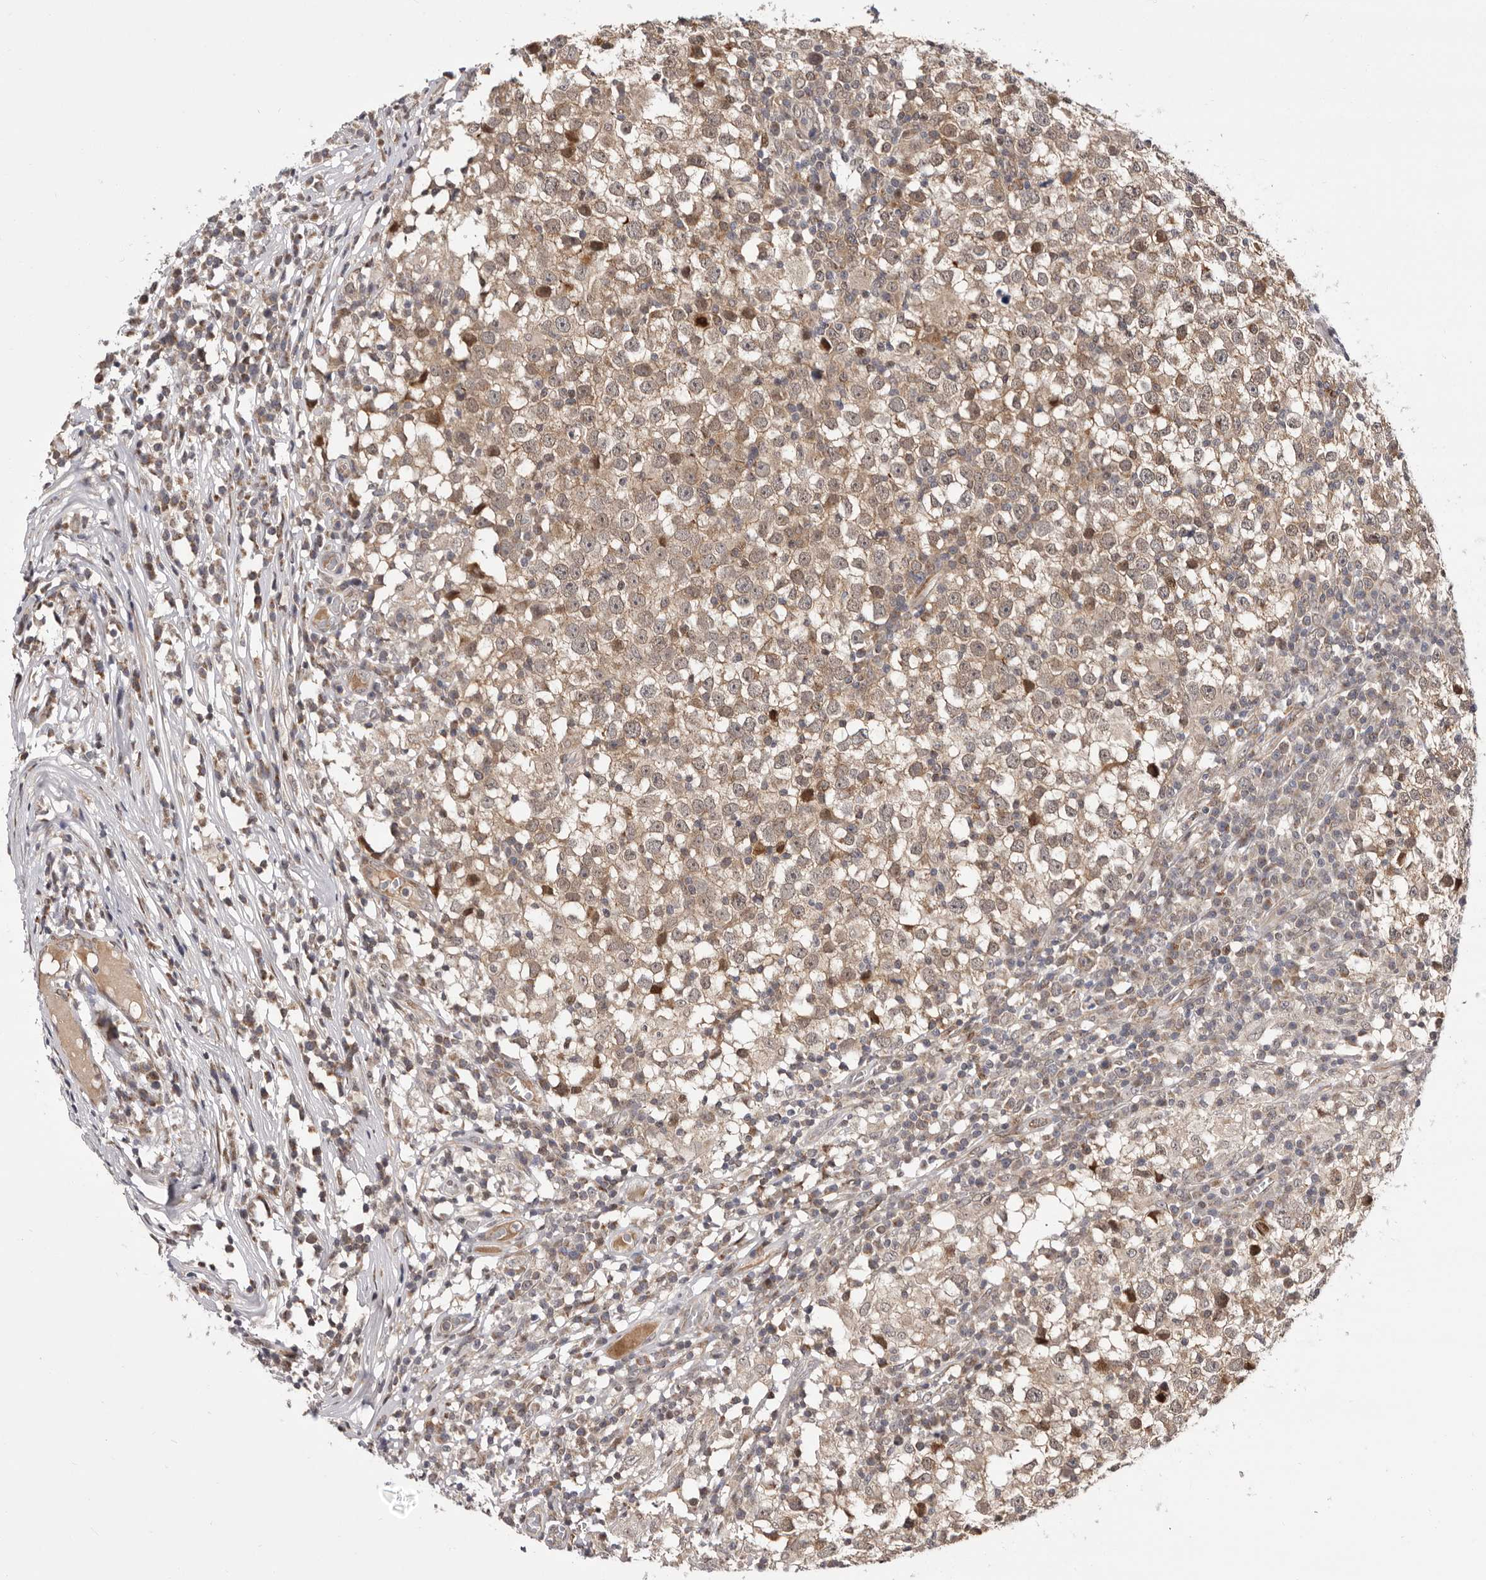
{"staining": {"intensity": "weak", "quantity": ">75%", "location": "cytoplasmic/membranous"}, "tissue": "testis cancer", "cell_type": "Tumor cells", "image_type": "cancer", "snomed": [{"axis": "morphology", "description": "Seminoma, NOS"}, {"axis": "topography", "description": "Testis"}], "caption": "A low amount of weak cytoplasmic/membranous expression is present in about >75% of tumor cells in testis cancer (seminoma) tissue. Using DAB (brown) and hematoxylin (blue) stains, captured at high magnification using brightfield microscopy.", "gene": "GLRX3", "patient": {"sex": "male", "age": 65}}